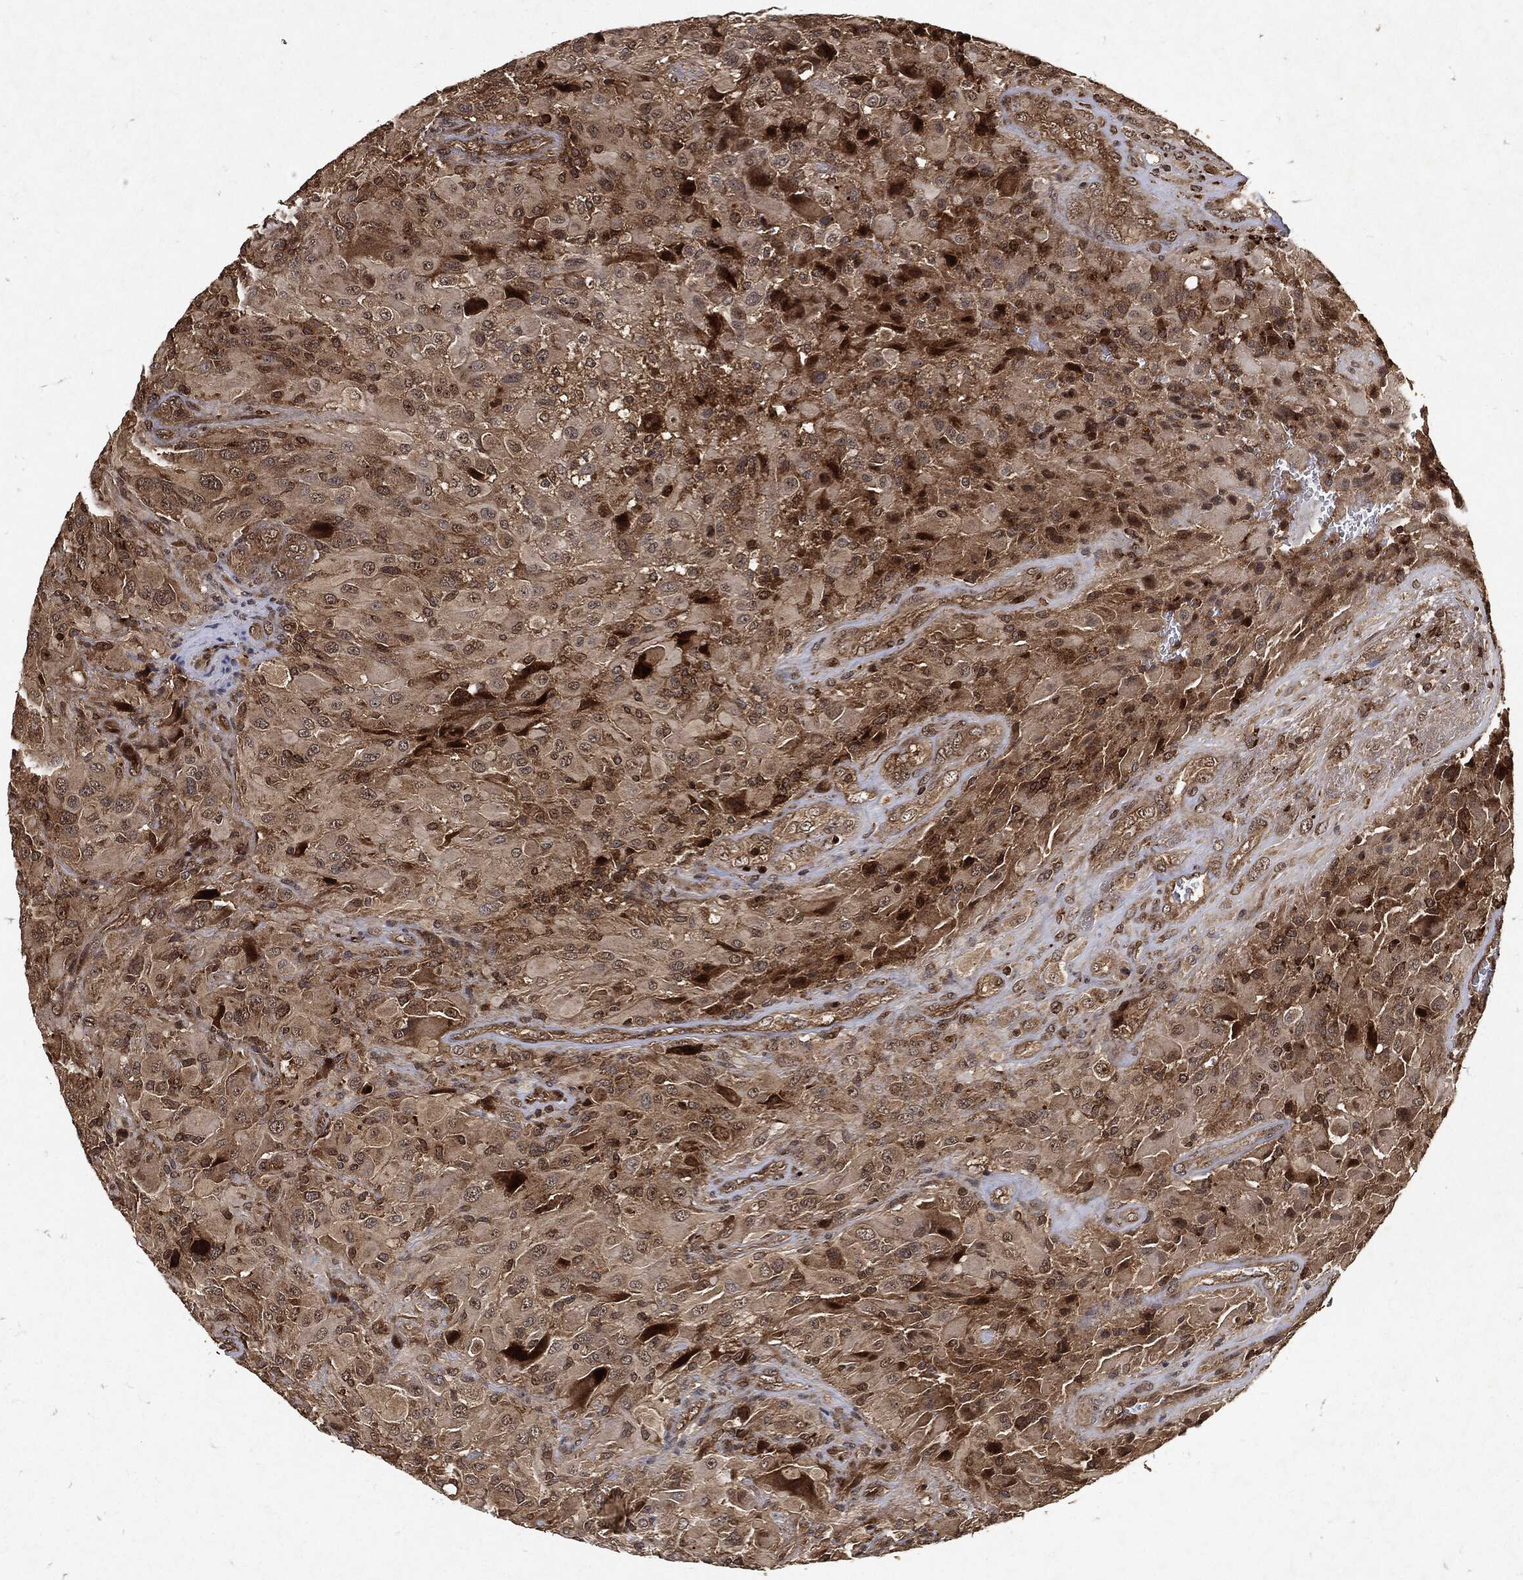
{"staining": {"intensity": "moderate", "quantity": "<25%", "location": "cytoplasmic/membranous"}, "tissue": "glioma", "cell_type": "Tumor cells", "image_type": "cancer", "snomed": [{"axis": "morphology", "description": "Glioma, malignant, High grade"}, {"axis": "topography", "description": "Cerebral cortex"}], "caption": "Tumor cells display low levels of moderate cytoplasmic/membranous staining in about <25% of cells in glioma.", "gene": "ZNF226", "patient": {"sex": "male", "age": 35}}